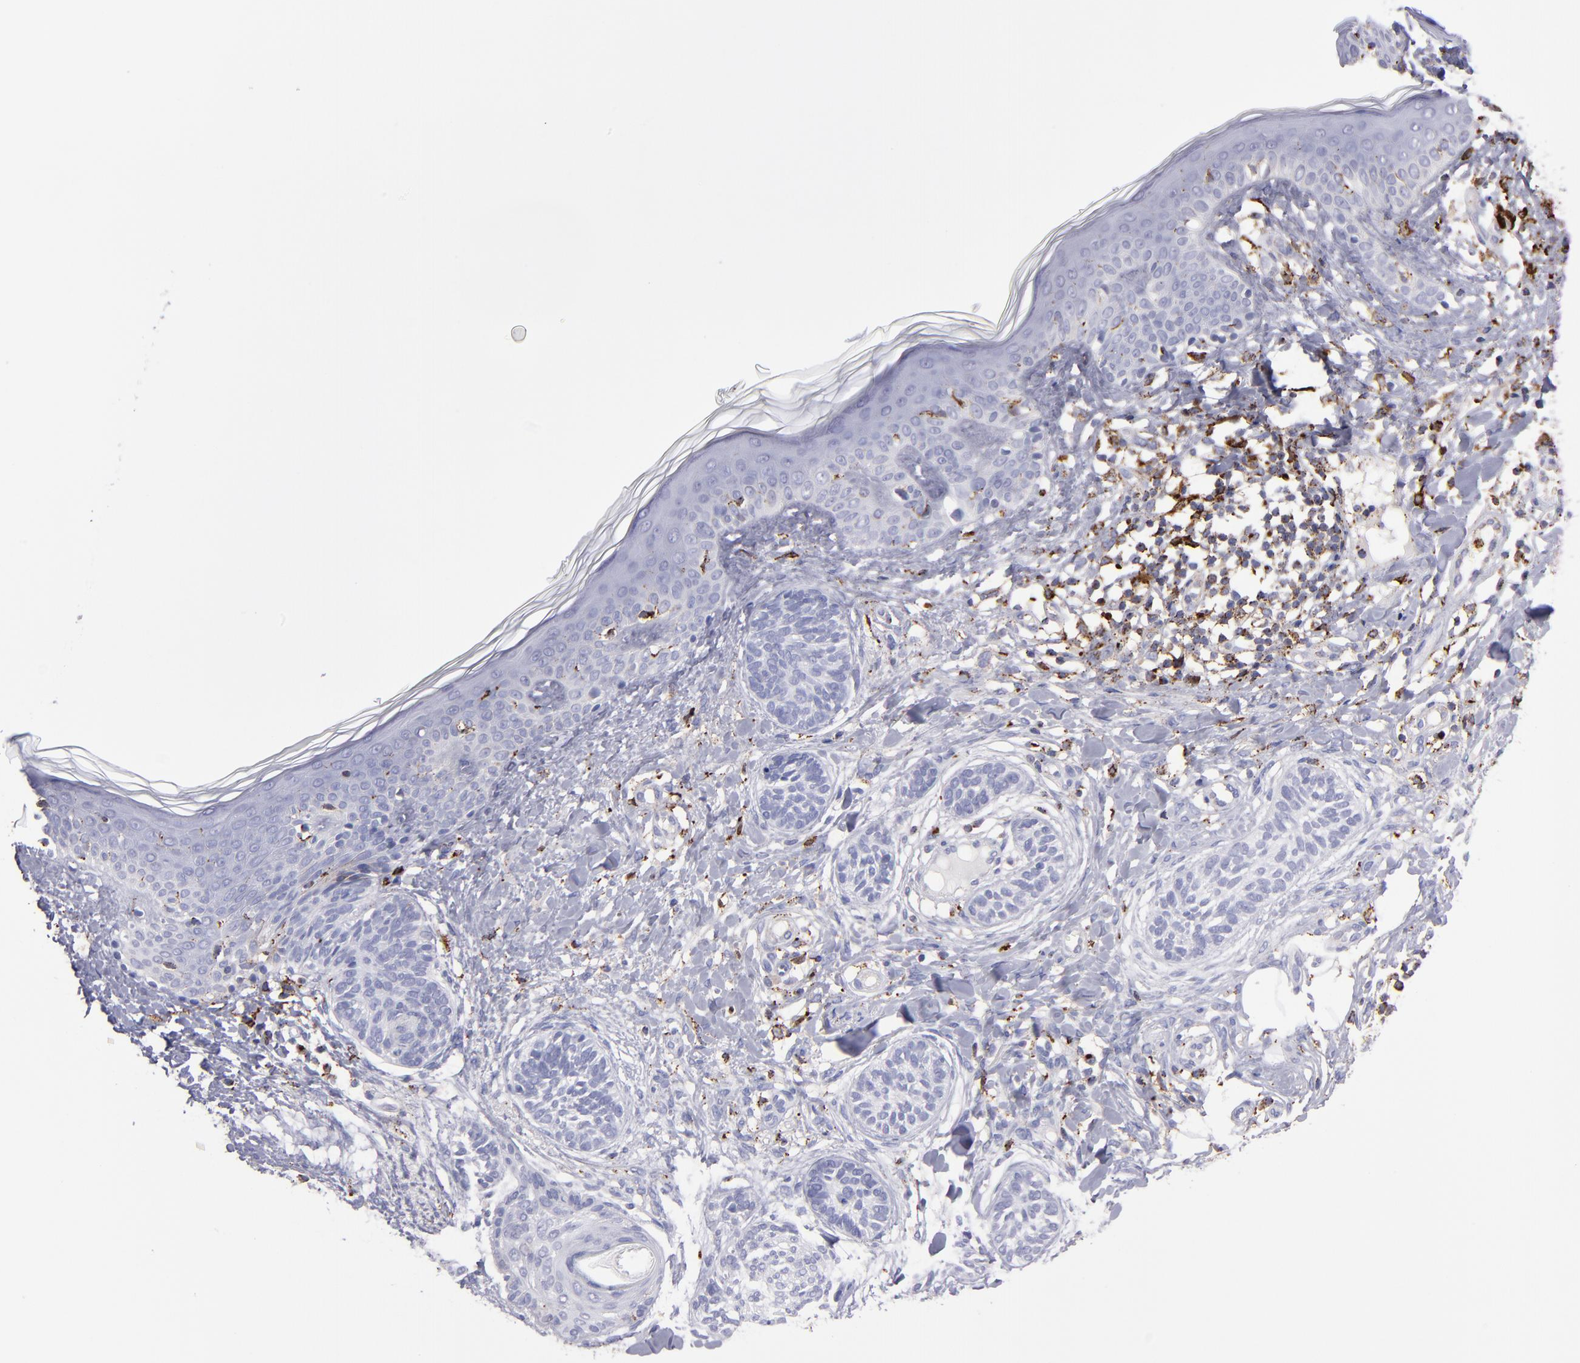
{"staining": {"intensity": "negative", "quantity": "none", "location": "none"}, "tissue": "skin cancer", "cell_type": "Tumor cells", "image_type": "cancer", "snomed": [{"axis": "morphology", "description": "Normal tissue, NOS"}, {"axis": "morphology", "description": "Basal cell carcinoma"}, {"axis": "topography", "description": "Skin"}], "caption": "Skin basal cell carcinoma was stained to show a protein in brown. There is no significant positivity in tumor cells.", "gene": "CTSS", "patient": {"sex": "male", "age": 63}}